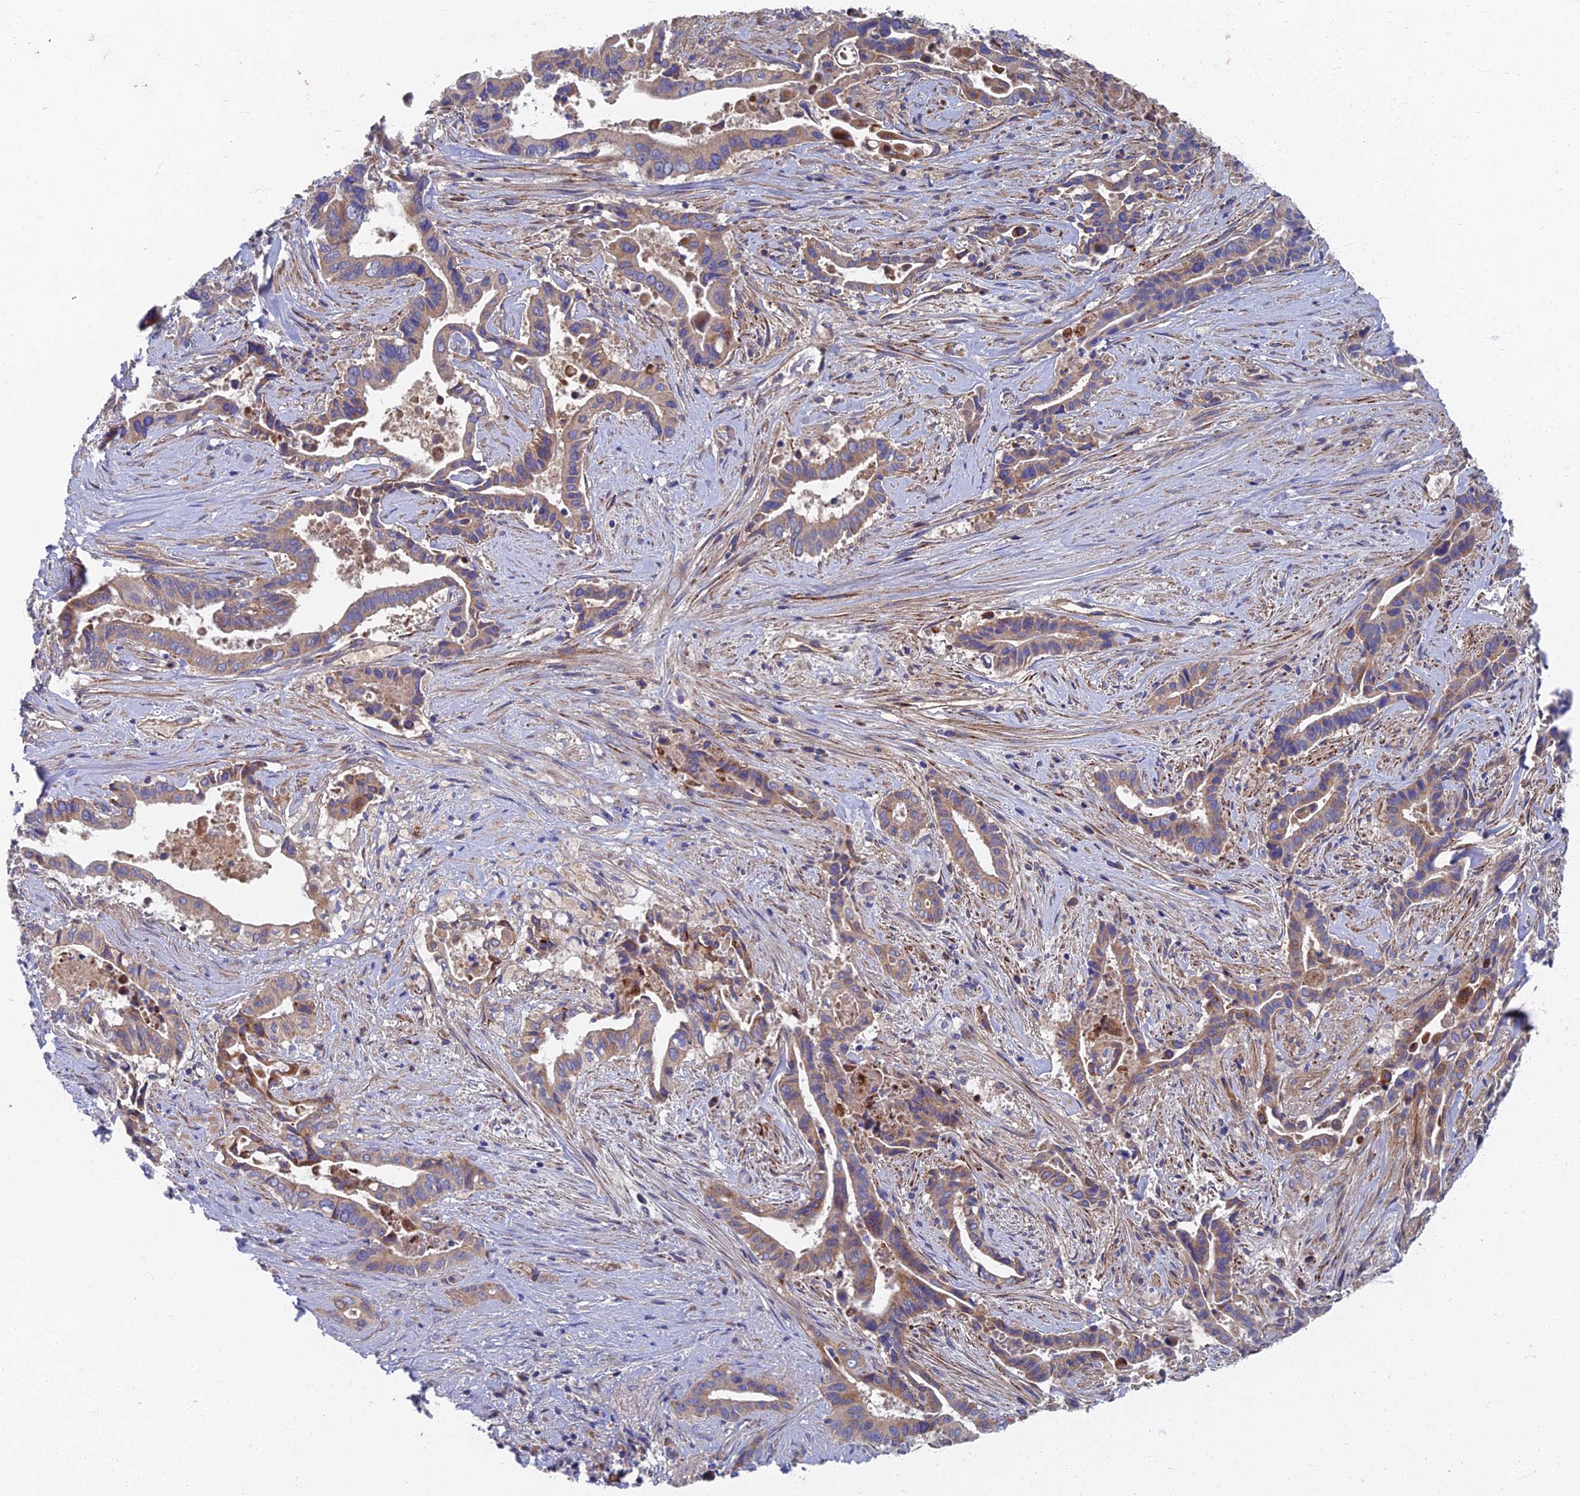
{"staining": {"intensity": "weak", "quantity": "25%-75%", "location": "cytoplasmic/membranous"}, "tissue": "pancreatic cancer", "cell_type": "Tumor cells", "image_type": "cancer", "snomed": [{"axis": "morphology", "description": "Adenocarcinoma, NOS"}, {"axis": "topography", "description": "Pancreas"}], "caption": "Immunohistochemical staining of human pancreatic cancer demonstrates low levels of weak cytoplasmic/membranous protein expression in approximately 25%-75% of tumor cells.", "gene": "RNASEK", "patient": {"sex": "female", "age": 77}}